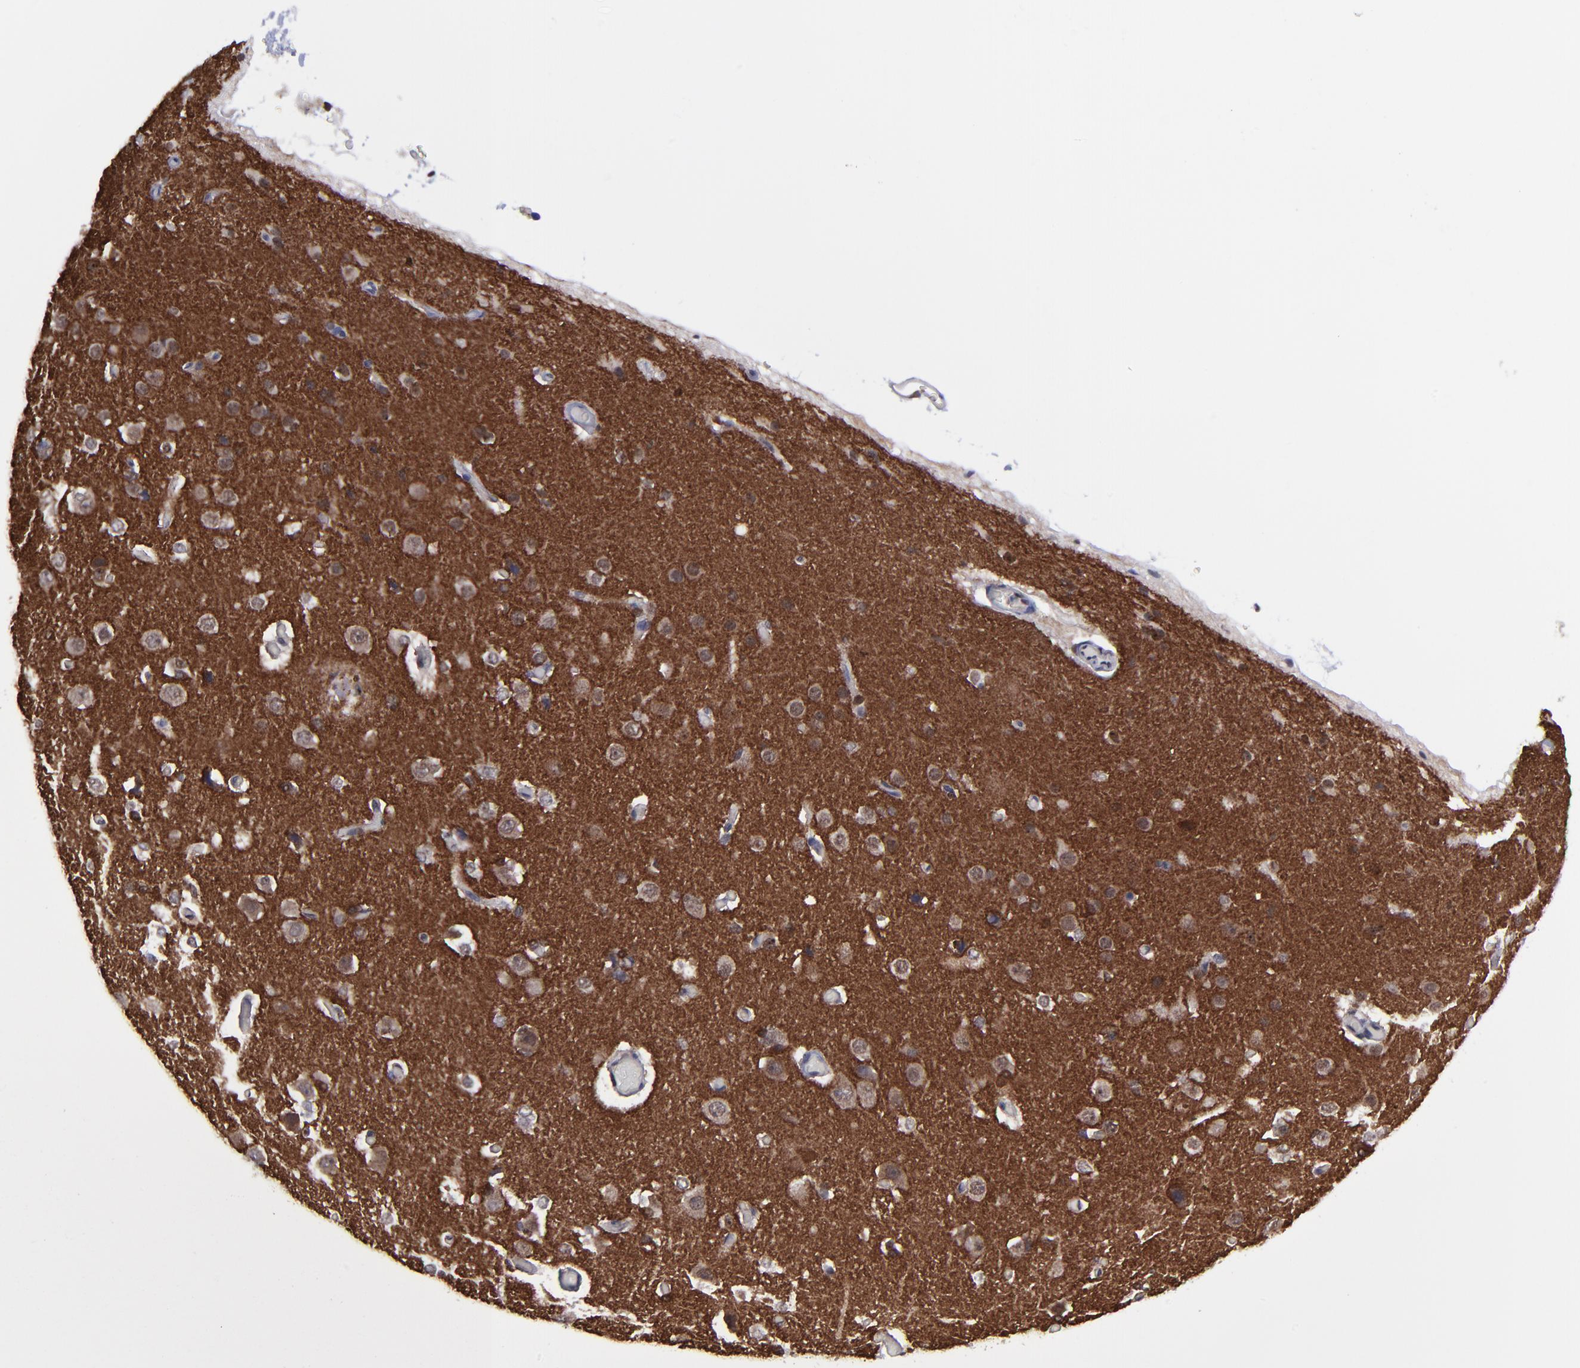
{"staining": {"intensity": "negative", "quantity": "none", "location": "none"}, "tissue": "cerebral cortex", "cell_type": "Endothelial cells", "image_type": "normal", "snomed": [{"axis": "morphology", "description": "Normal tissue, NOS"}, {"axis": "morphology", "description": "Glioma, malignant, High grade"}, {"axis": "topography", "description": "Cerebral cortex"}], "caption": "DAB (3,3'-diaminobenzidine) immunohistochemical staining of benign human cerebral cortex demonstrates no significant expression in endothelial cells. (Stains: DAB immunohistochemistry (IHC) with hematoxylin counter stain, Microscopy: brightfield microscopy at high magnification).", "gene": "ZNF419", "patient": {"sex": "male", "age": 77}}